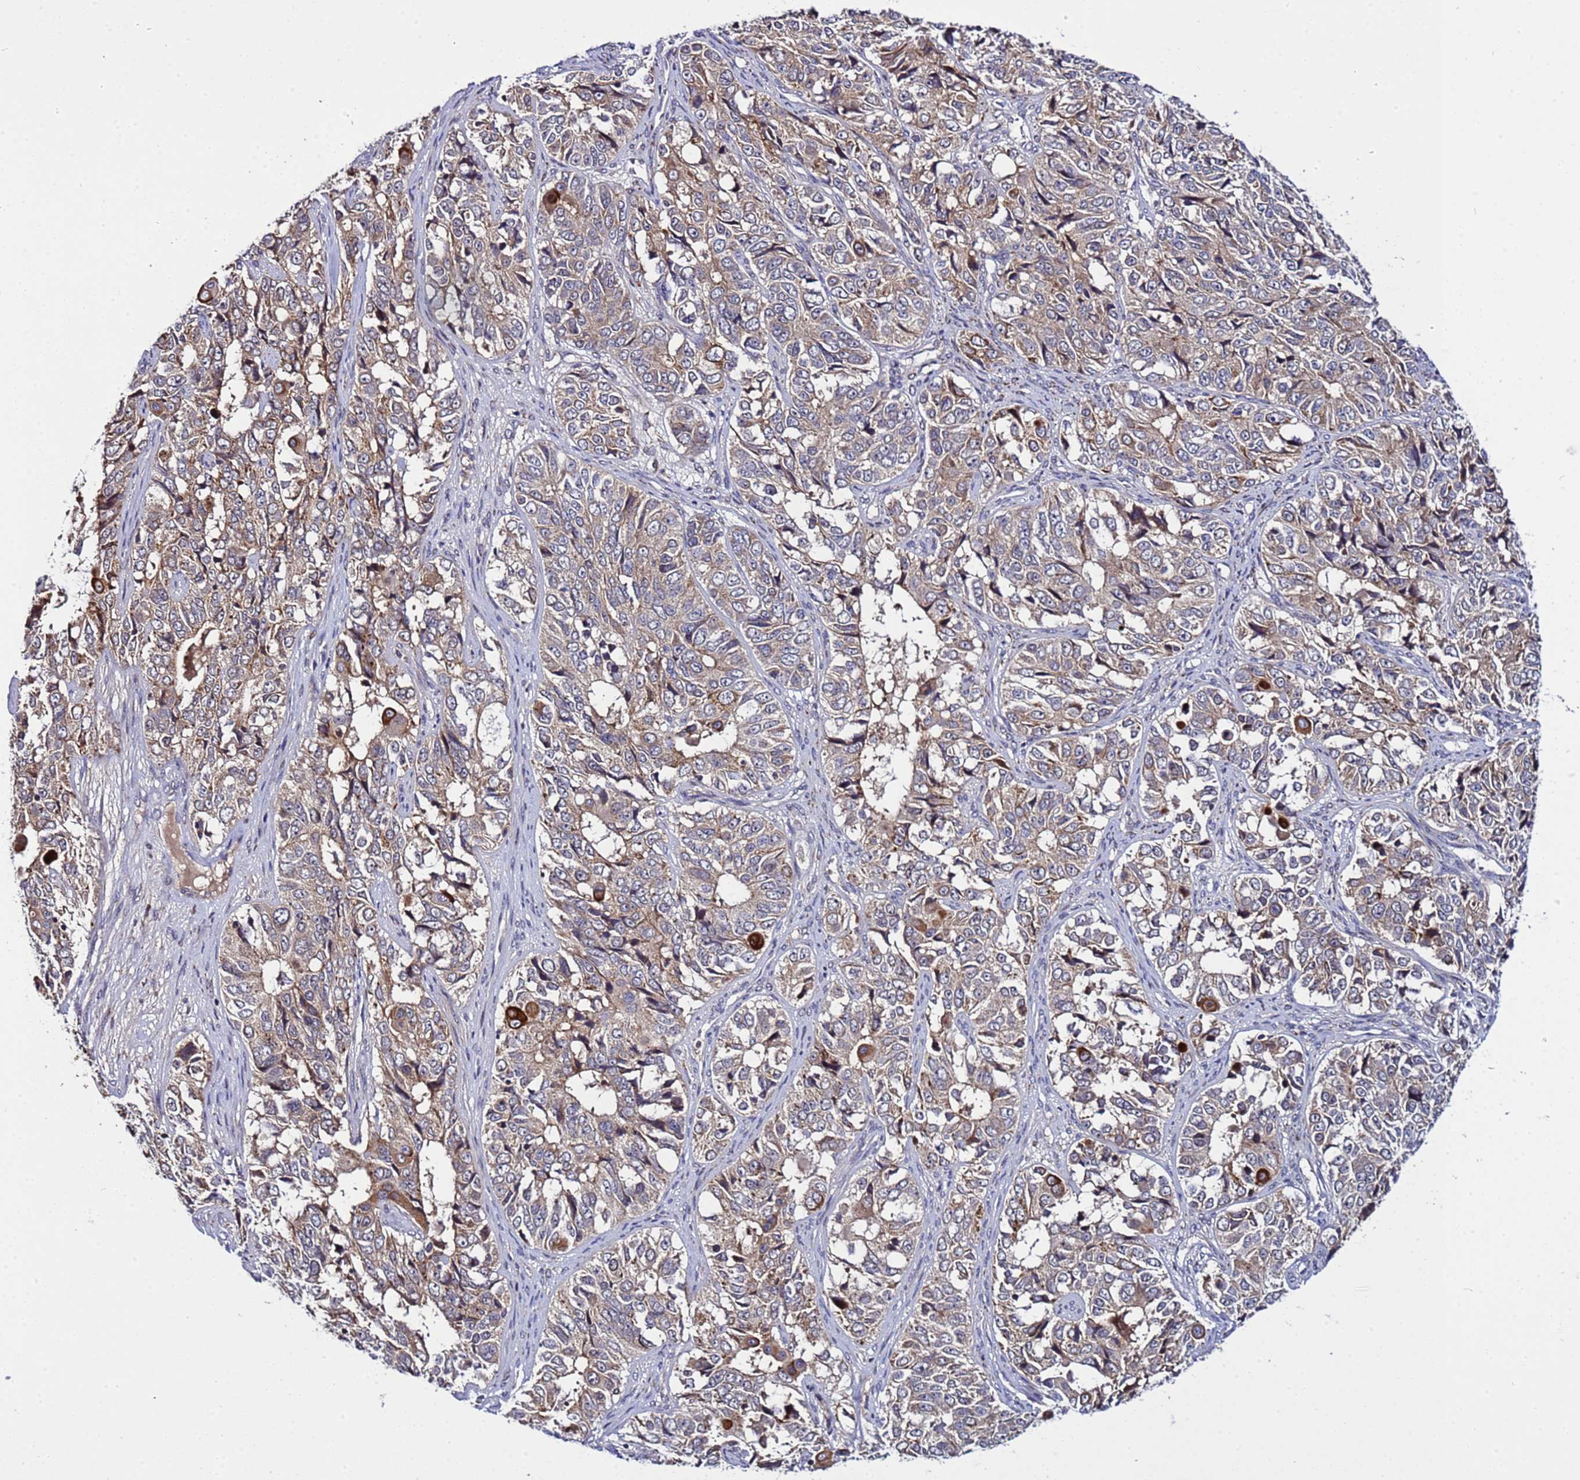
{"staining": {"intensity": "moderate", "quantity": "25%-75%", "location": "cytoplasmic/membranous"}, "tissue": "ovarian cancer", "cell_type": "Tumor cells", "image_type": "cancer", "snomed": [{"axis": "morphology", "description": "Carcinoma, endometroid"}, {"axis": "topography", "description": "Ovary"}], "caption": "Approximately 25%-75% of tumor cells in ovarian cancer show moderate cytoplasmic/membranous protein expression as visualized by brown immunohistochemical staining.", "gene": "PLXDC2", "patient": {"sex": "female", "age": 51}}